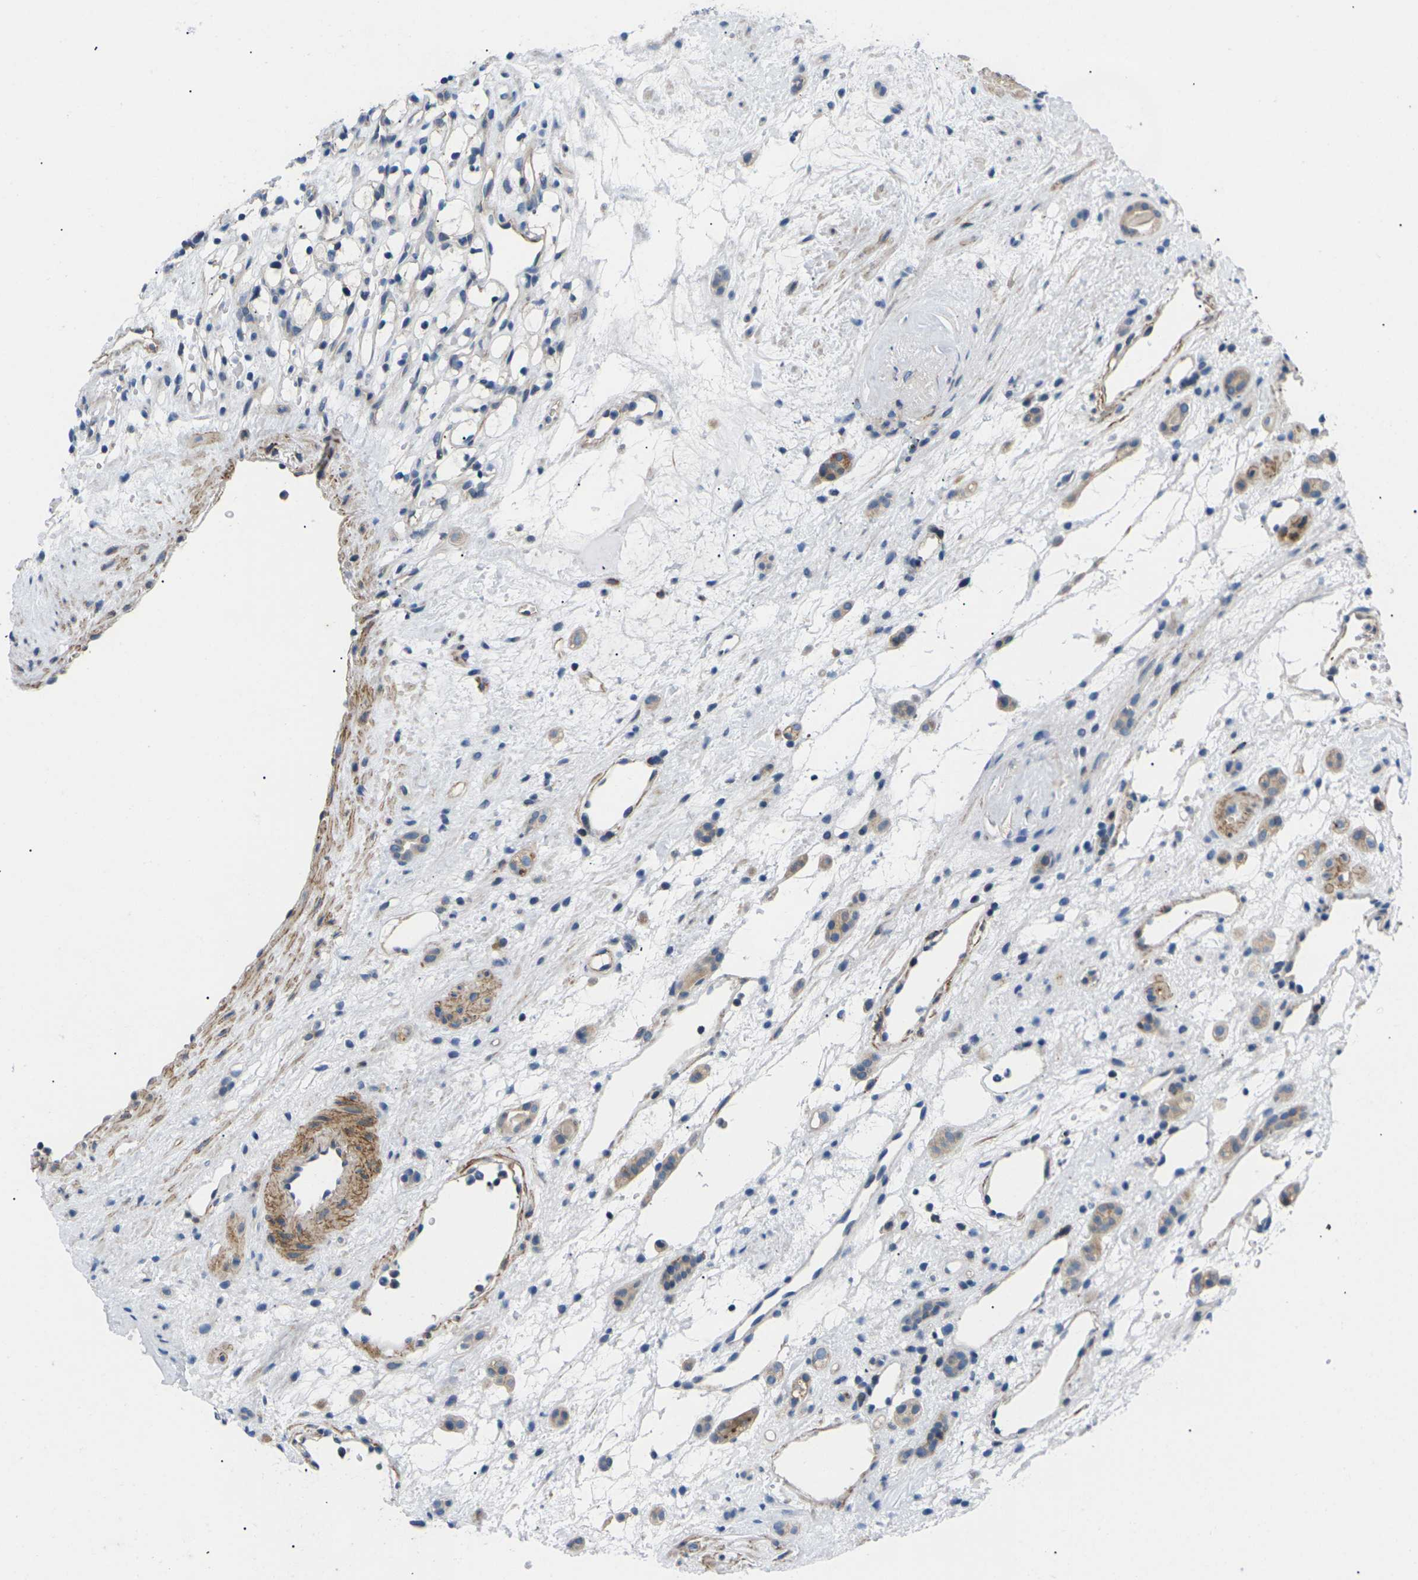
{"staining": {"intensity": "negative", "quantity": "none", "location": "none"}, "tissue": "renal cancer", "cell_type": "Tumor cells", "image_type": "cancer", "snomed": [{"axis": "morphology", "description": "Adenocarcinoma, NOS"}, {"axis": "topography", "description": "Kidney"}], "caption": "A micrograph of human renal adenocarcinoma is negative for staining in tumor cells.", "gene": "RPS6KA3", "patient": {"sex": "female", "age": 60}}